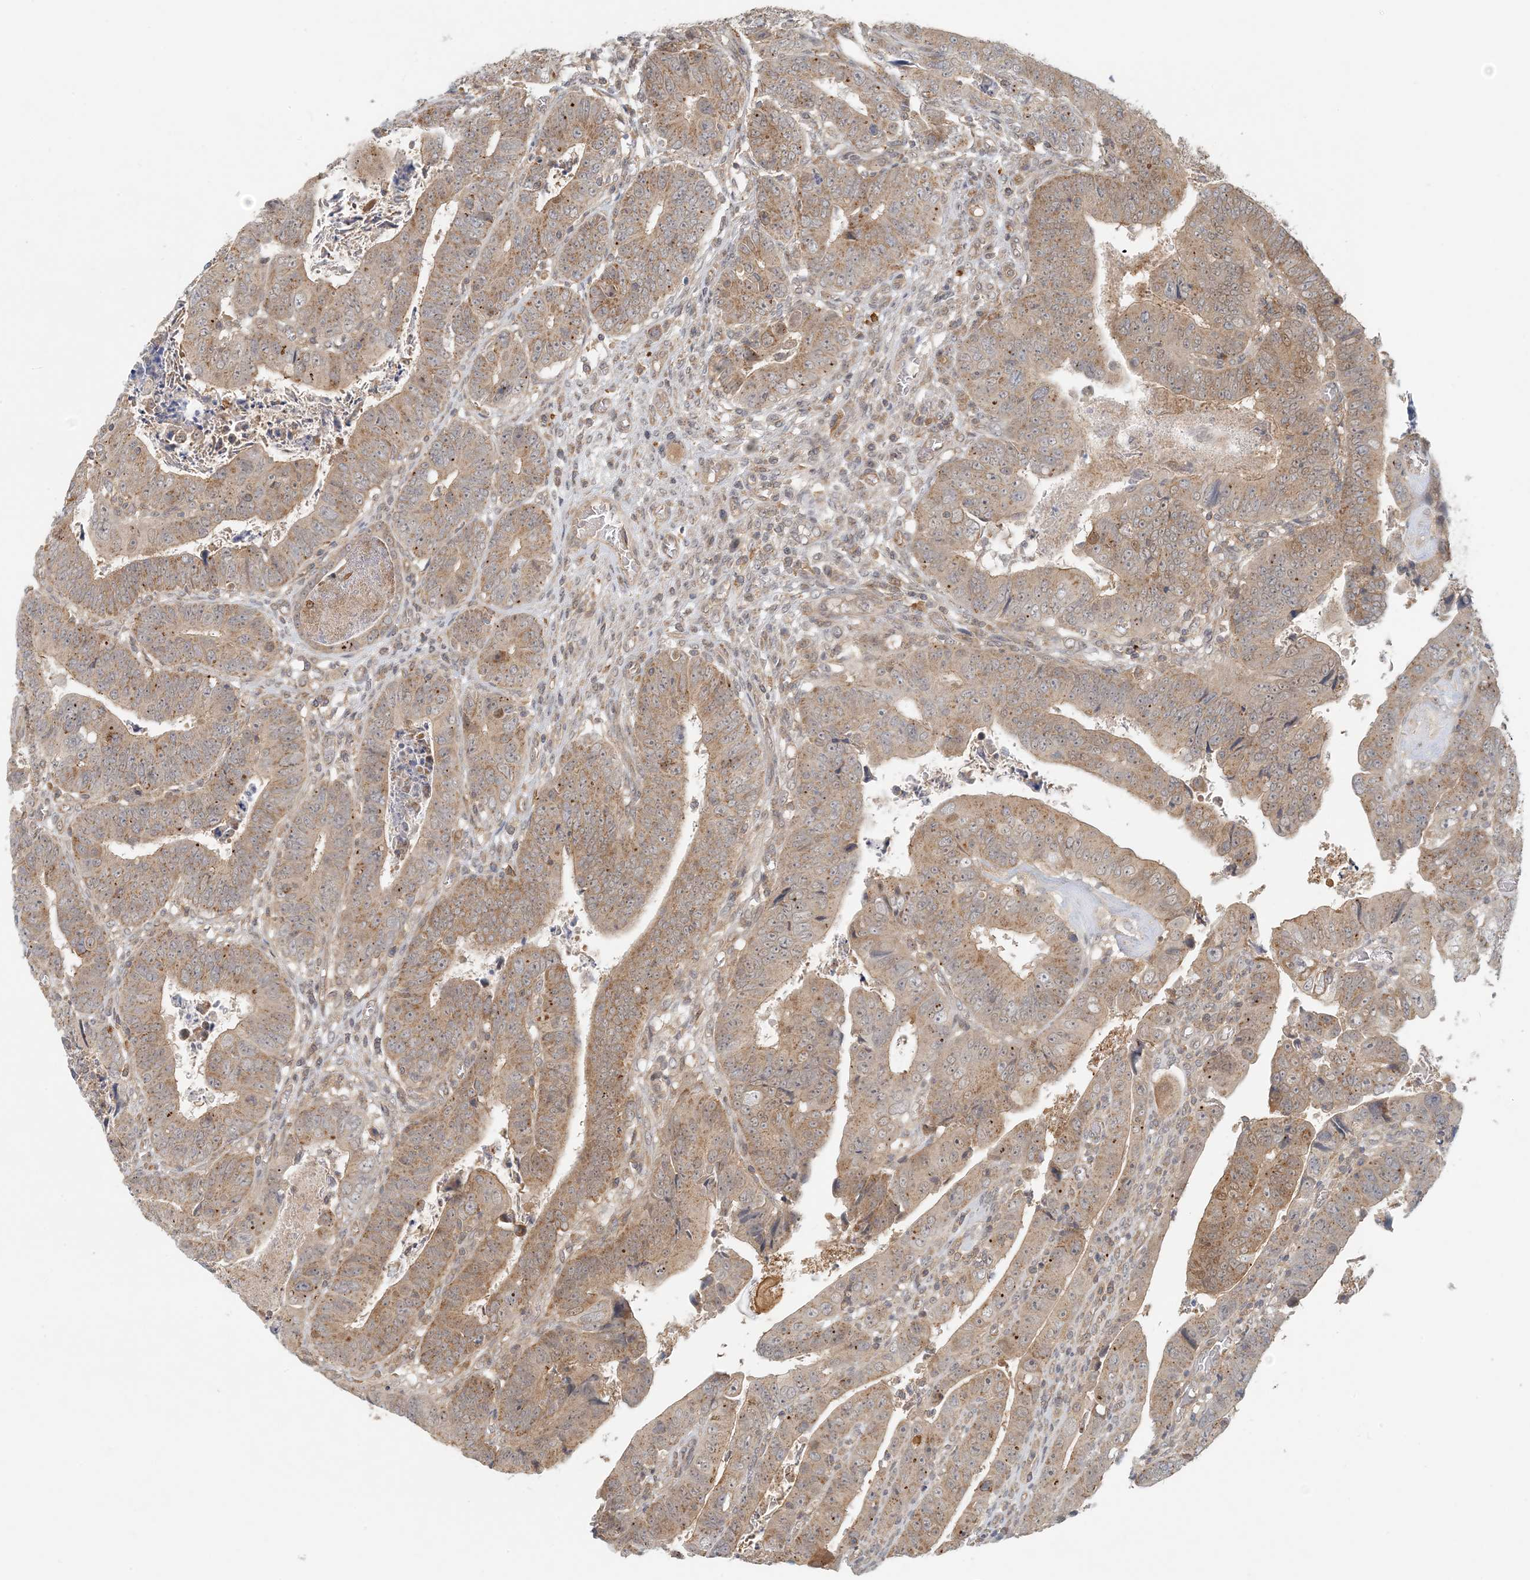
{"staining": {"intensity": "moderate", "quantity": ">75%", "location": "cytoplasmic/membranous"}, "tissue": "colorectal cancer", "cell_type": "Tumor cells", "image_type": "cancer", "snomed": [{"axis": "morphology", "description": "Normal tissue, NOS"}, {"axis": "morphology", "description": "Adenocarcinoma, NOS"}, {"axis": "topography", "description": "Rectum"}], "caption": "IHC of colorectal adenocarcinoma shows medium levels of moderate cytoplasmic/membranous staining in approximately >75% of tumor cells. Nuclei are stained in blue.", "gene": "OBI1", "patient": {"sex": "female", "age": 65}}